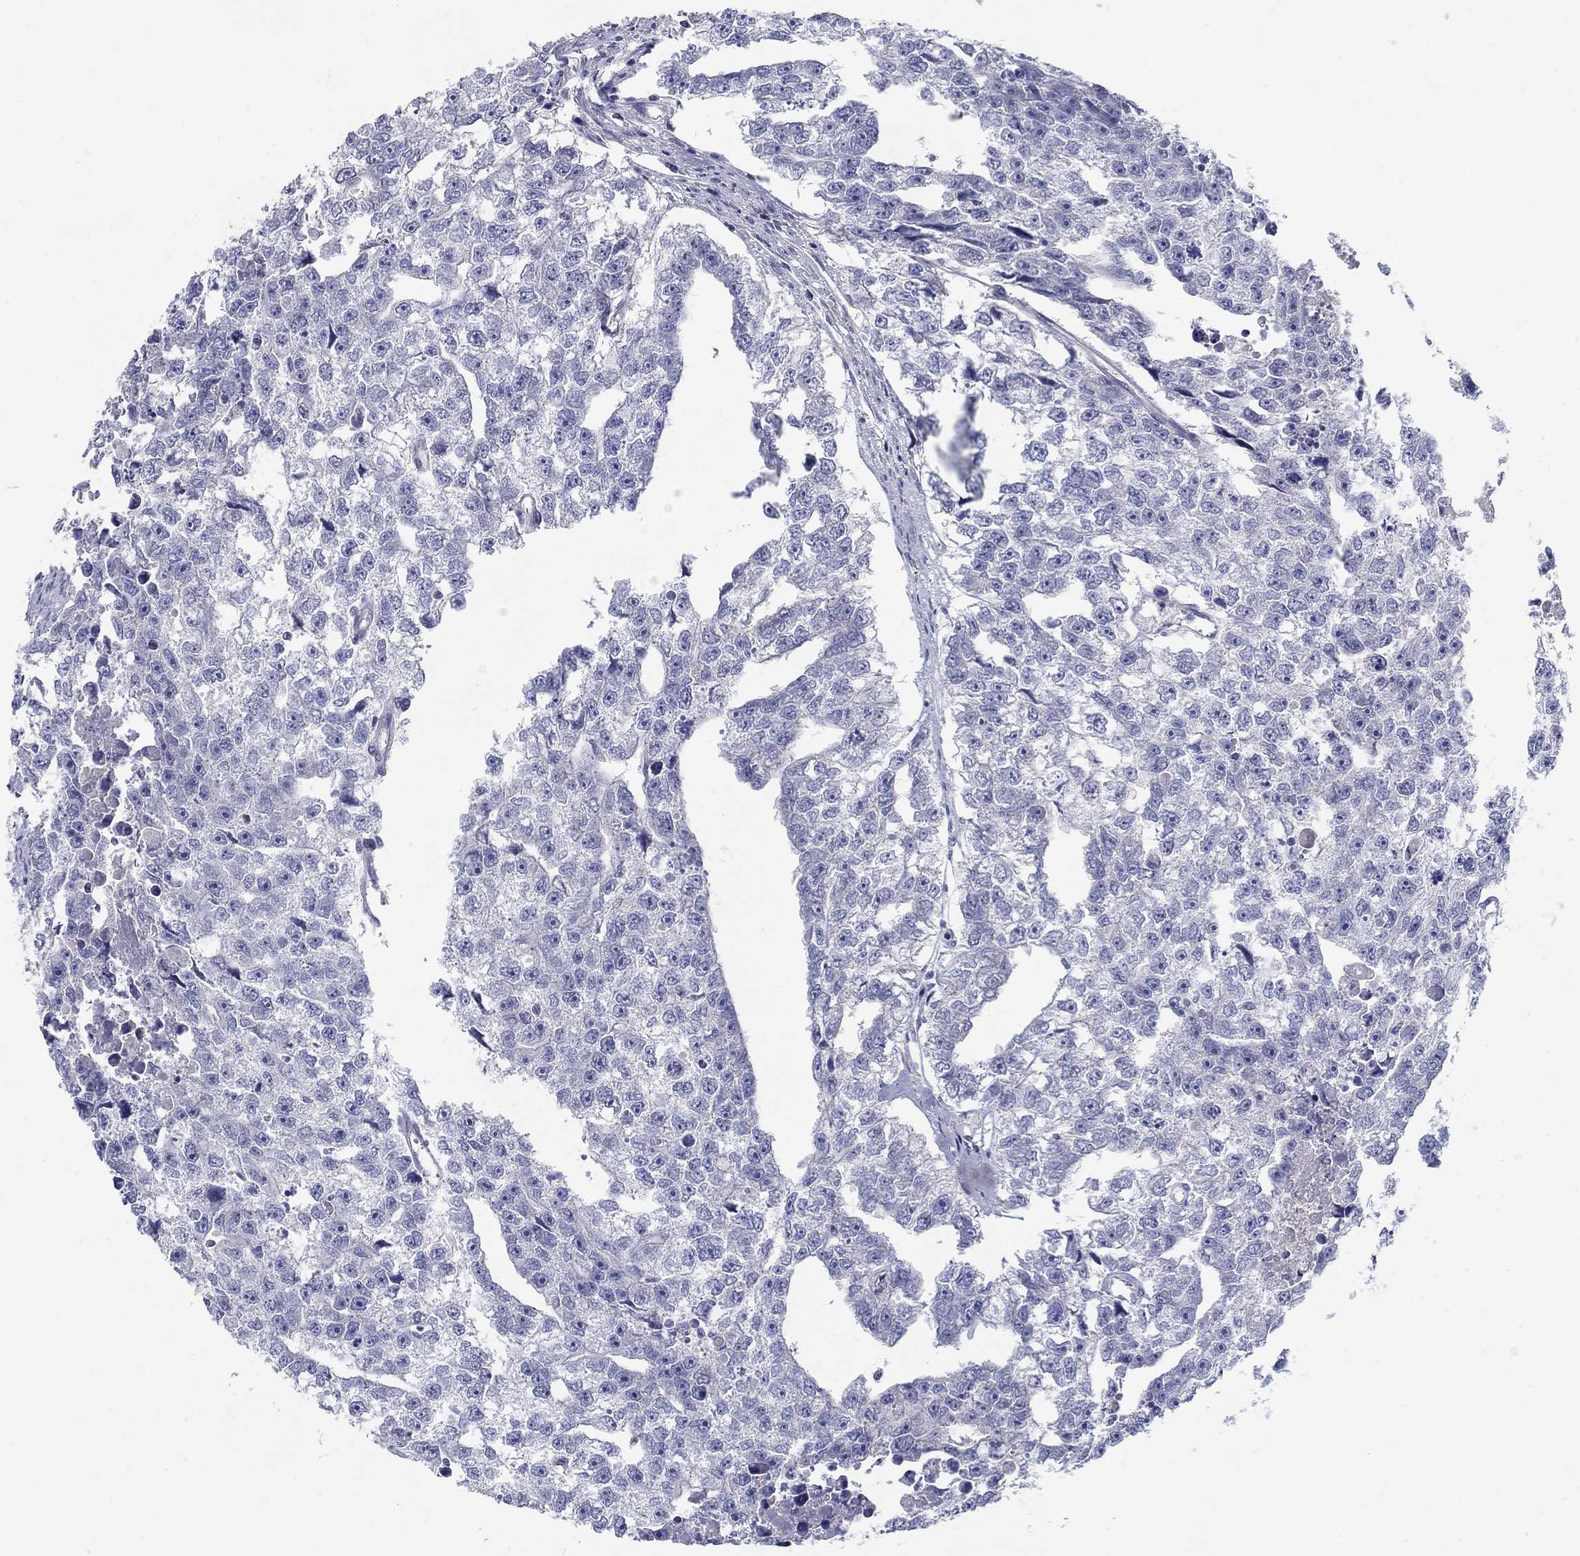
{"staining": {"intensity": "negative", "quantity": "none", "location": "none"}, "tissue": "testis cancer", "cell_type": "Tumor cells", "image_type": "cancer", "snomed": [{"axis": "morphology", "description": "Carcinoma, Embryonal, NOS"}, {"axis": "morphology", "description": "Teratoma, malignant, NOS"}, {"axis": "topography", "description": "Testis"}], "caption": "Immunohistochemistry histopathology image of neoplastic tissue: embryonal carcinoma (testis) stained with DAB demonstrates no significant protein staining in tumor cells. (Brightfield microscopy of DAB (3,3'-diaminobenzidine) immunohistochemistry at high magnification).", "gene": "ABCA4", "patient": {"sex": "male", "age": 44}}